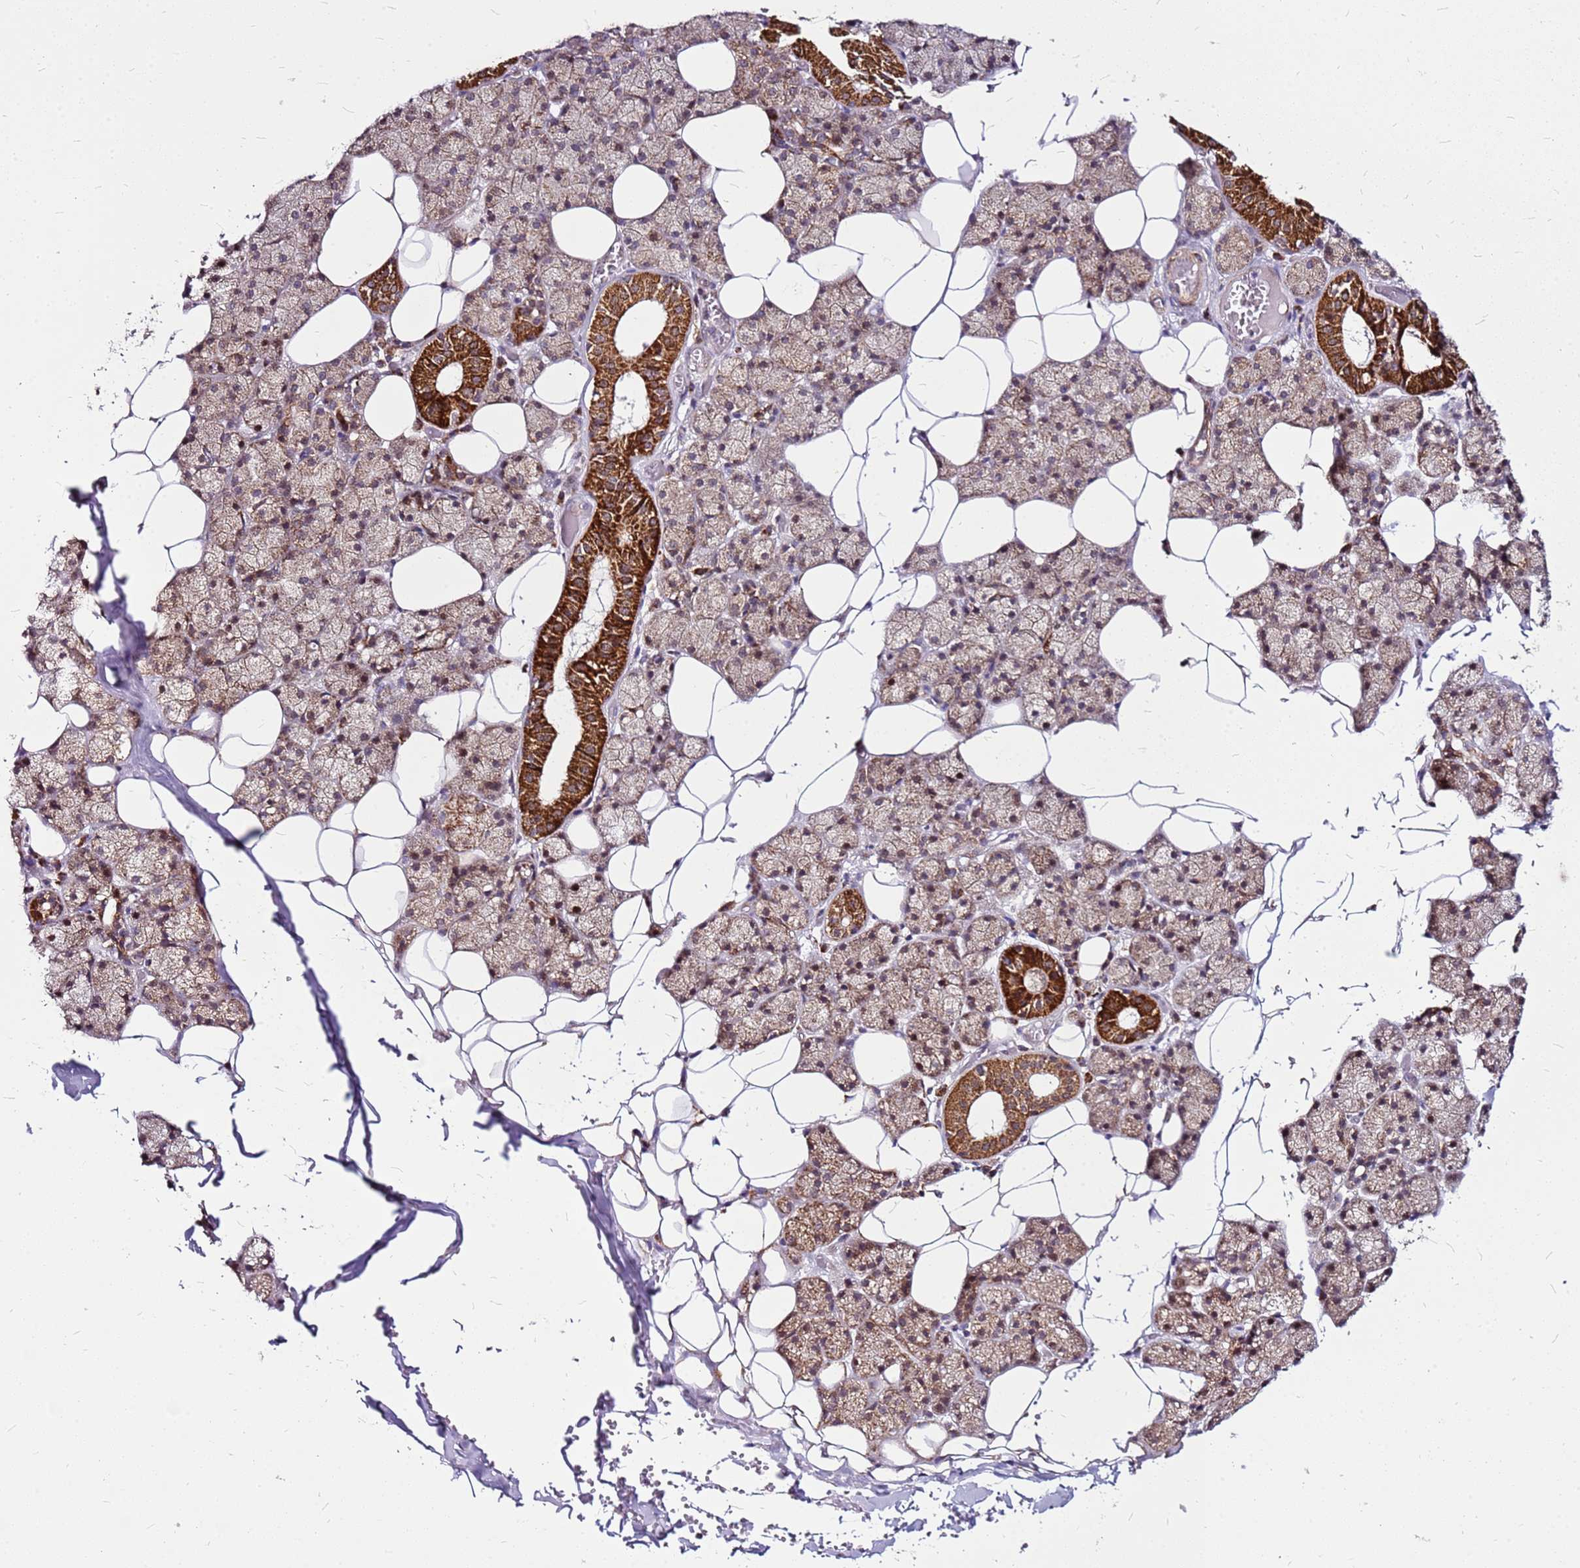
{"staining": {"intensity": "strong", "quantity": "25%-75%", "location": "cytoplasmic/membranous,nuclear"}, "tissue": "salivary gland", "cell_type": "Glandular cells", "image_type": "normal", "snomed": [{"axis": "morphology", "description": "Normal tissue, NOS"}, {"axis": "topography", "description": "Salivary gland"}], "caption": "Salivary gland stained with DAB IHC shows high levels of strong cytoplasmic/membranous,nuclear positivity in about 25%-75% of glandular cells.", "gene": "OR51T1", "patient": {"sex": "female", "age": 33}}